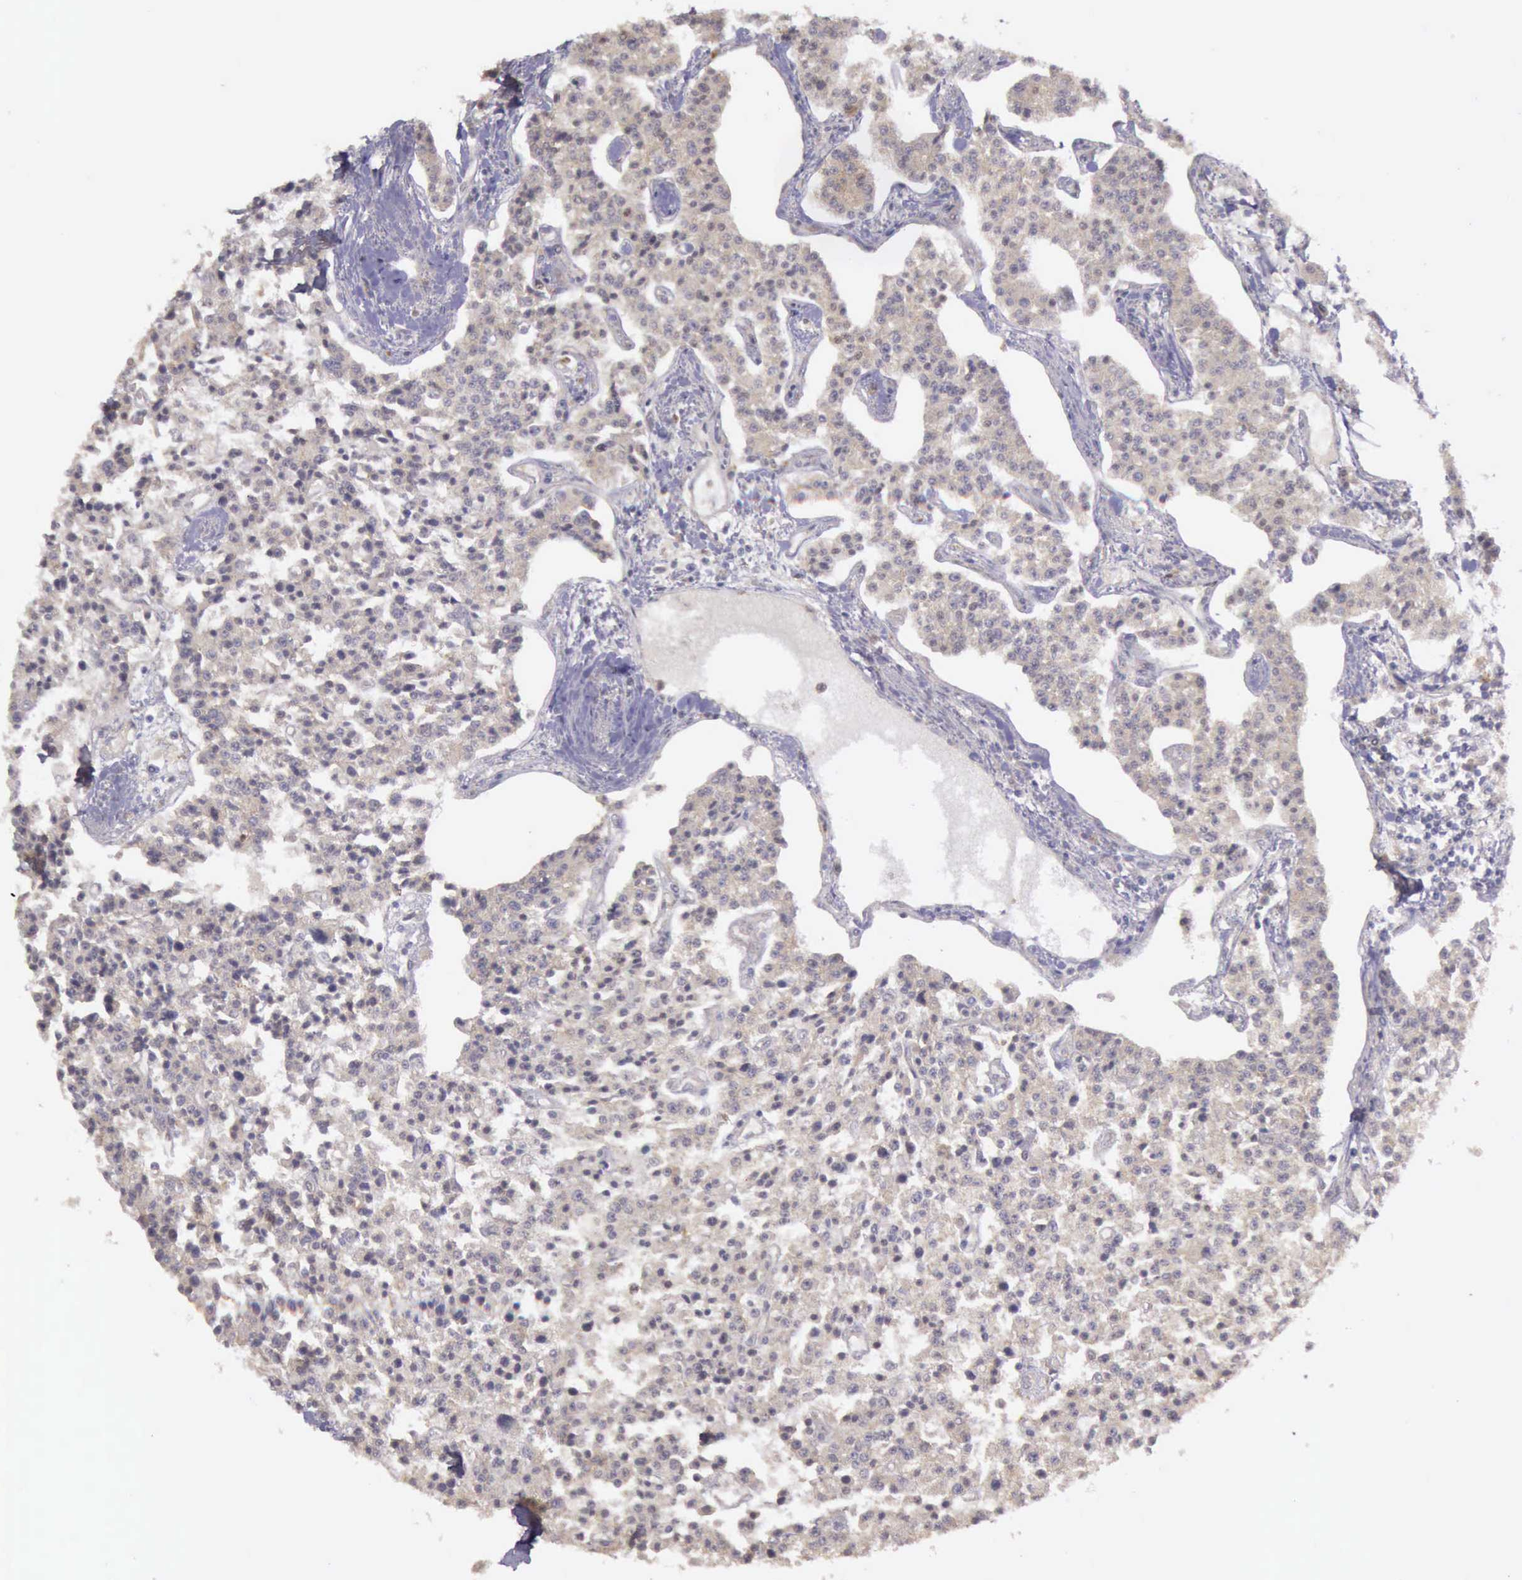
{"staining": {"intensity": "weak", "quantity": ">75%", "location": "cytoplasmic/membranous"}, "tissue": "carcinoid", "cell_type": "Tumor cells", "image_type": "cancer", "snomed": [{"axis": "morphology", "description": "Carcinoid, malignant, NOS"}, {"axis": "topography", "description": "Stomach"}], "caption": "A histopathology image showing weak cytoplasmic/membranous staining in about >75% of tumor cells in malignant carcinoid, as visualized by brown immunohistochemical staining.", "gene": "EIF5", "patient": {"sex": "female", "age": 76}}